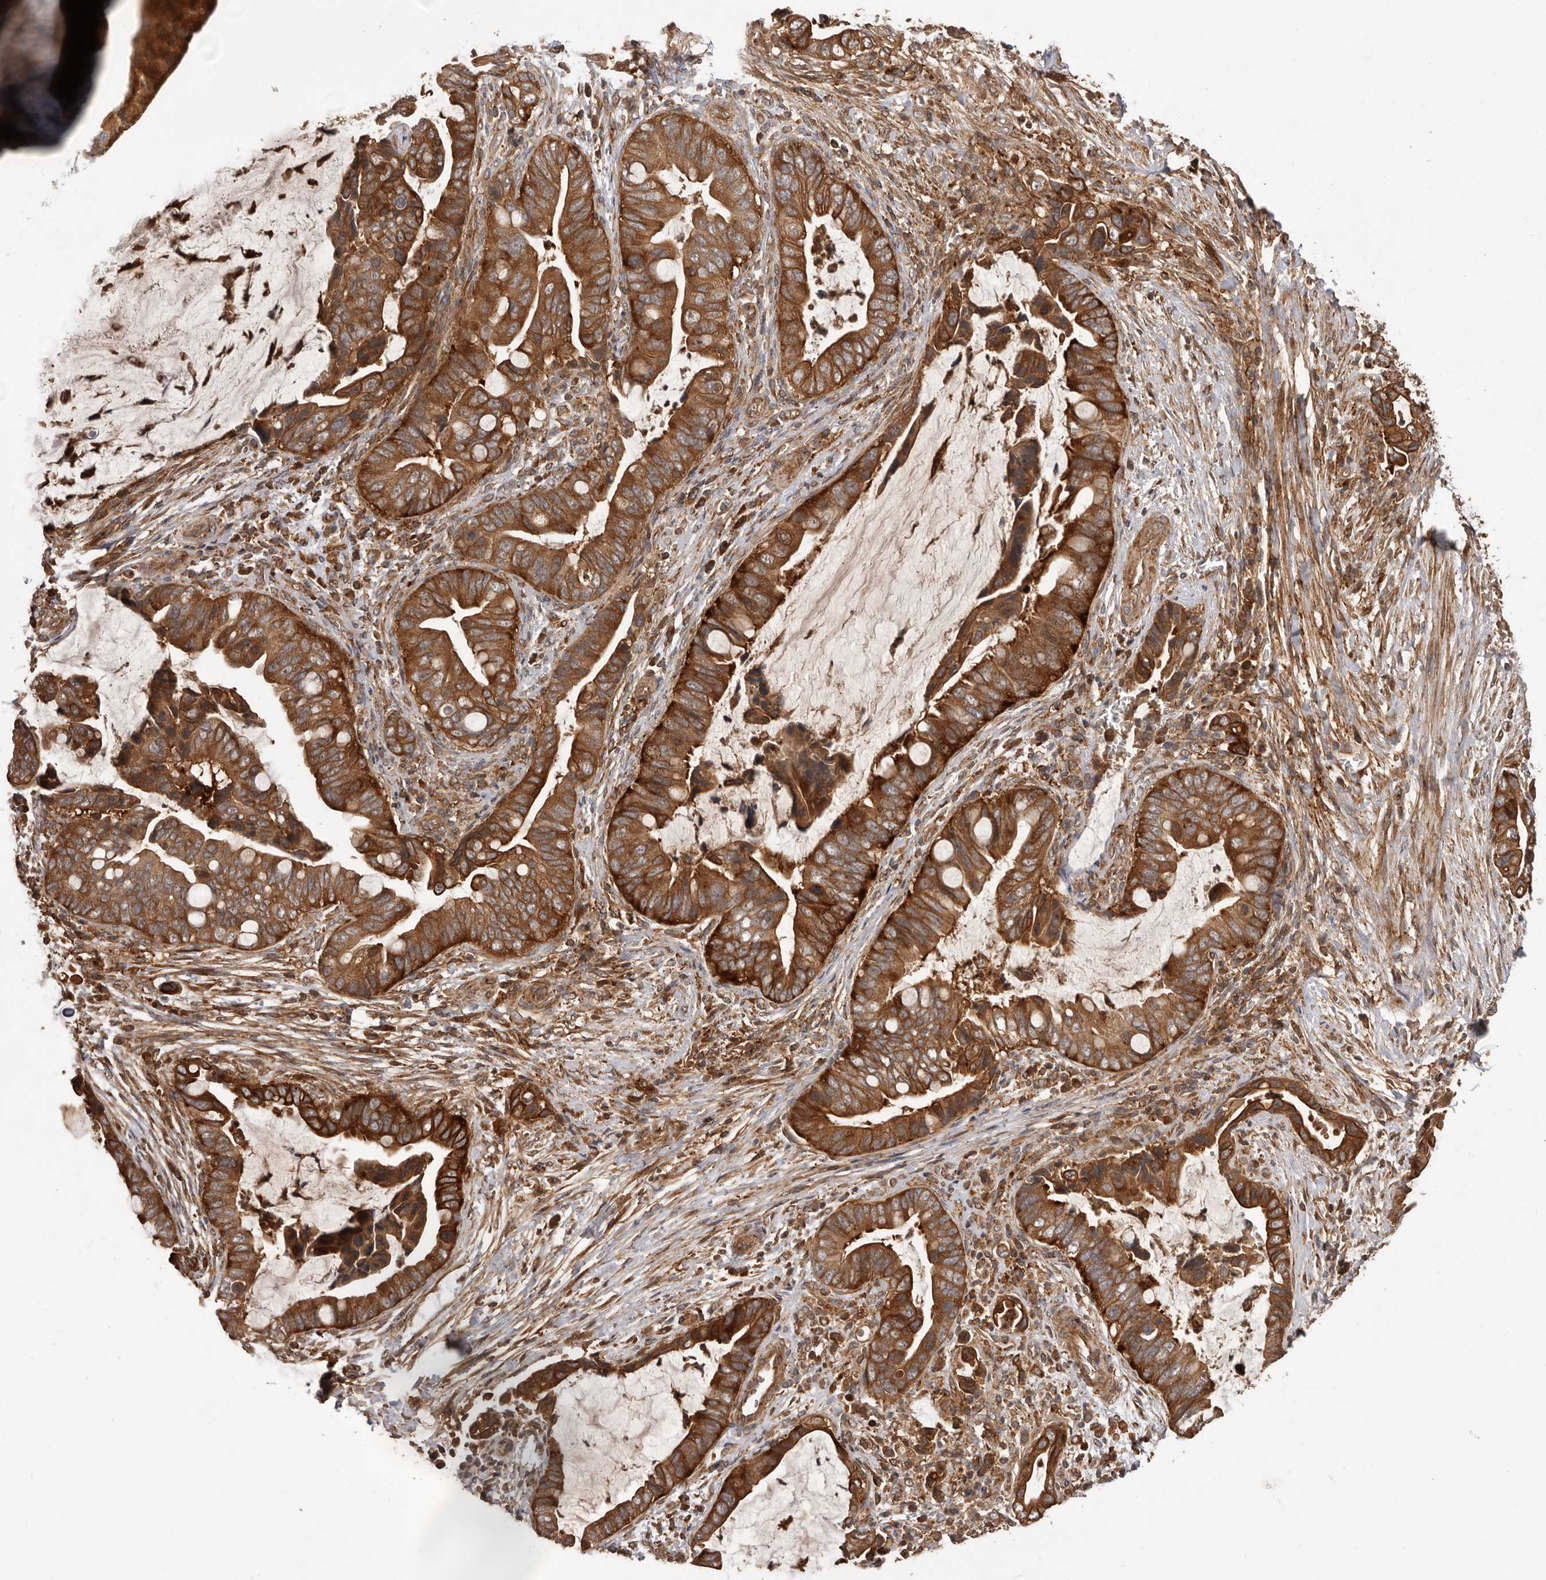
{"staining": {"intensity": "strong", "quantity": ">75%", "location": "cytoplasmic/membranous"}, "tissue": "pancreatic cancer", "cell_type": "Tumor cells", "image_type": "cancer", "snomed": [{"axis": "morphology", "description": "Adenocarcinoma, NOS"}, {"axis": "topography", "description": "Pancreas"}], "caption": "A high amount of strong cytoplasmic/membranous positivity is seen in about >75% of tumor cells in pancreatic cancer tissue.", "gene": "SLC22A3", "patient": {"sex": "male", "age": 75}}